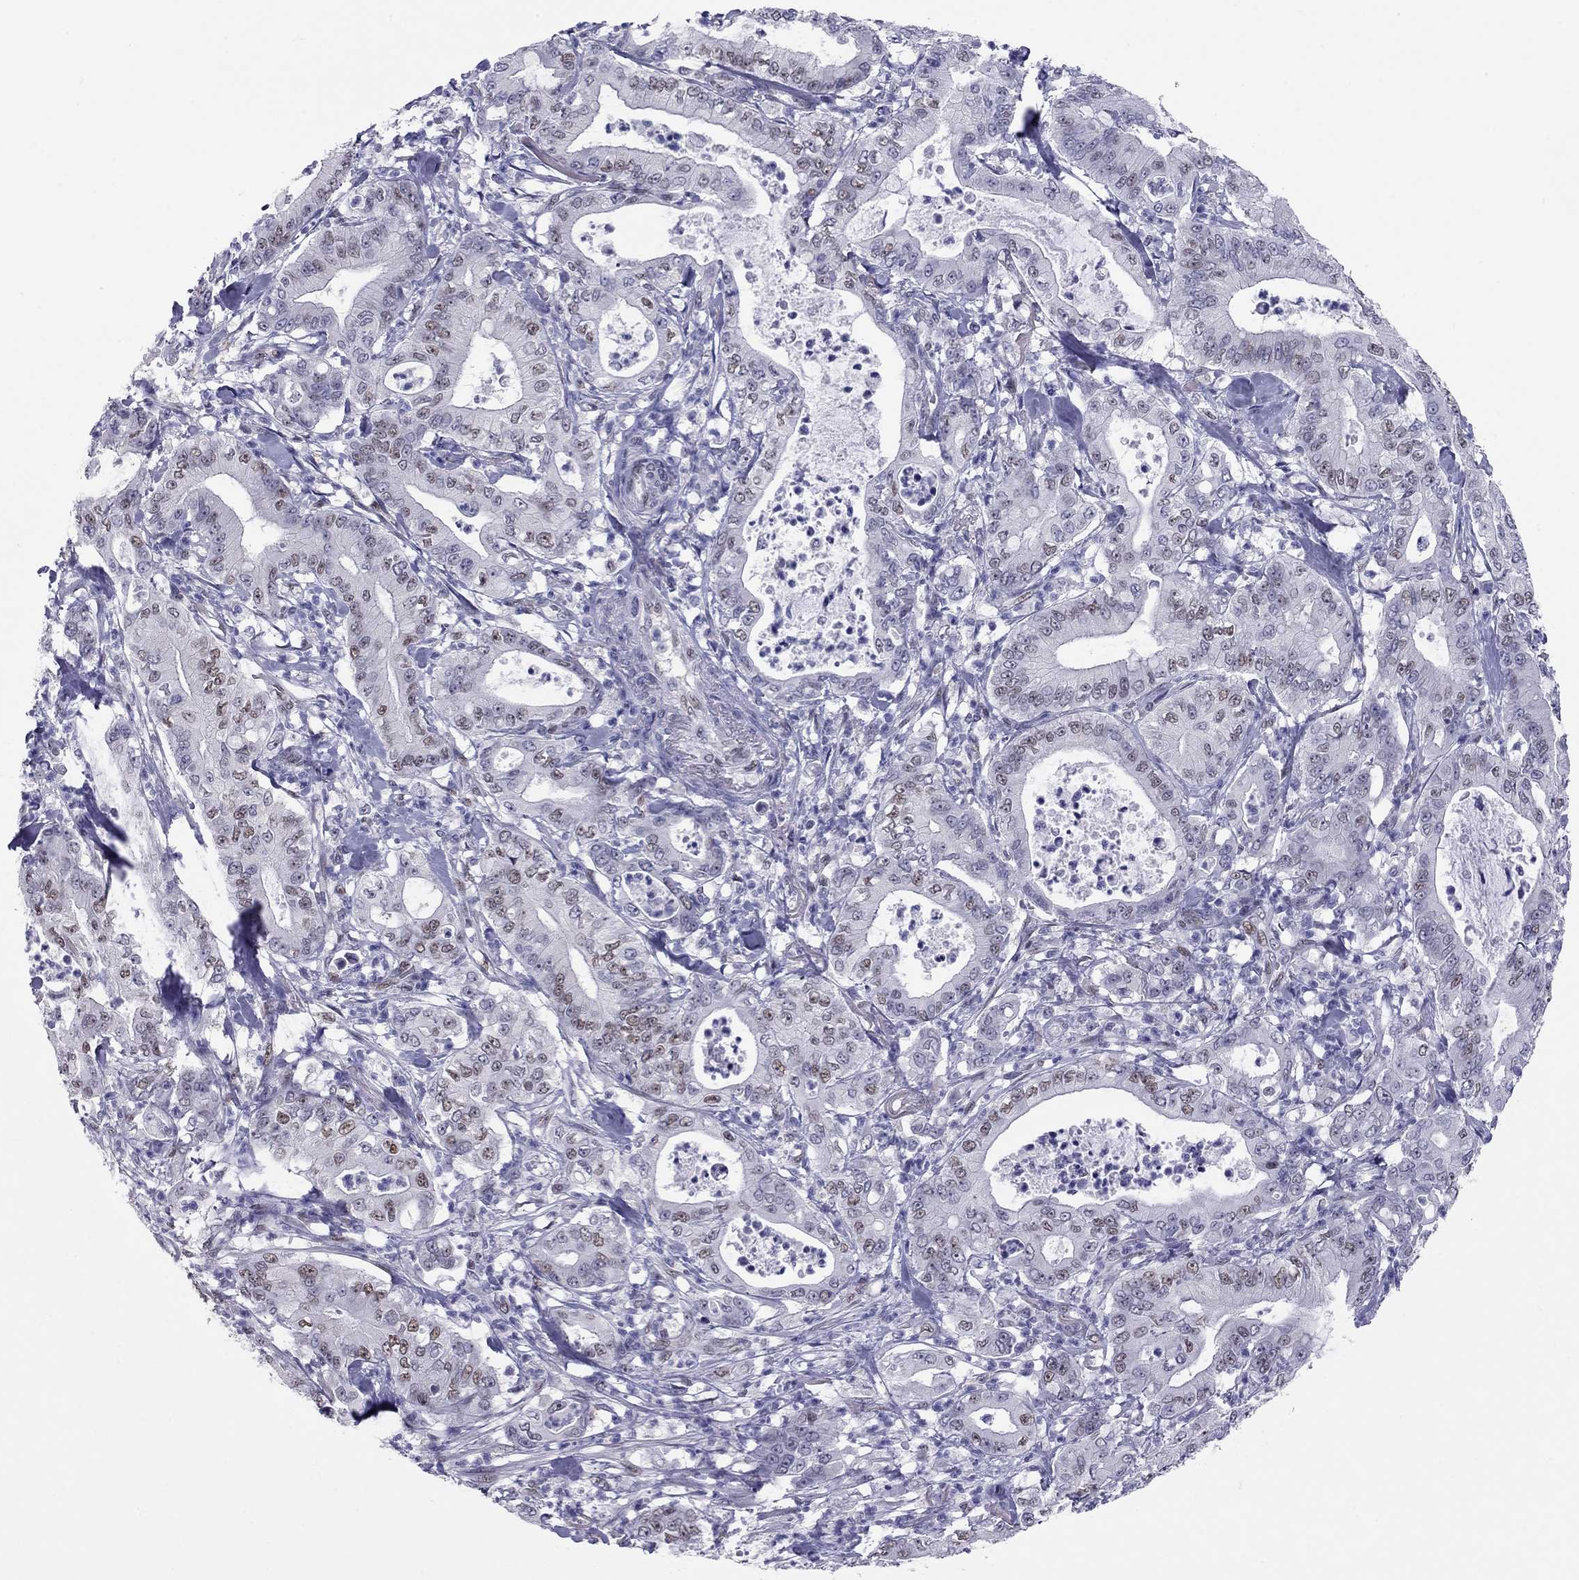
{"staining": {"intensity": "weak", "quantity": "25%-75%", "location": "nuclear"}, "tissue": "pancreatic cancer", "cell_type": "Tumor cells", "image_type": "cancer", "snomed": [{"axis": "morphology", "description": "Adenocarcinoma, NOS"}, {"axis": "topography", "description": "Pancreas"}], "caption": "Weak nuclear protein positivity is identified in about 25%-75% of tumor cells in pancreatic adenocarcinoma.", "gene": "DOT1L", "patient": {"sex": "male", "age": 71}}